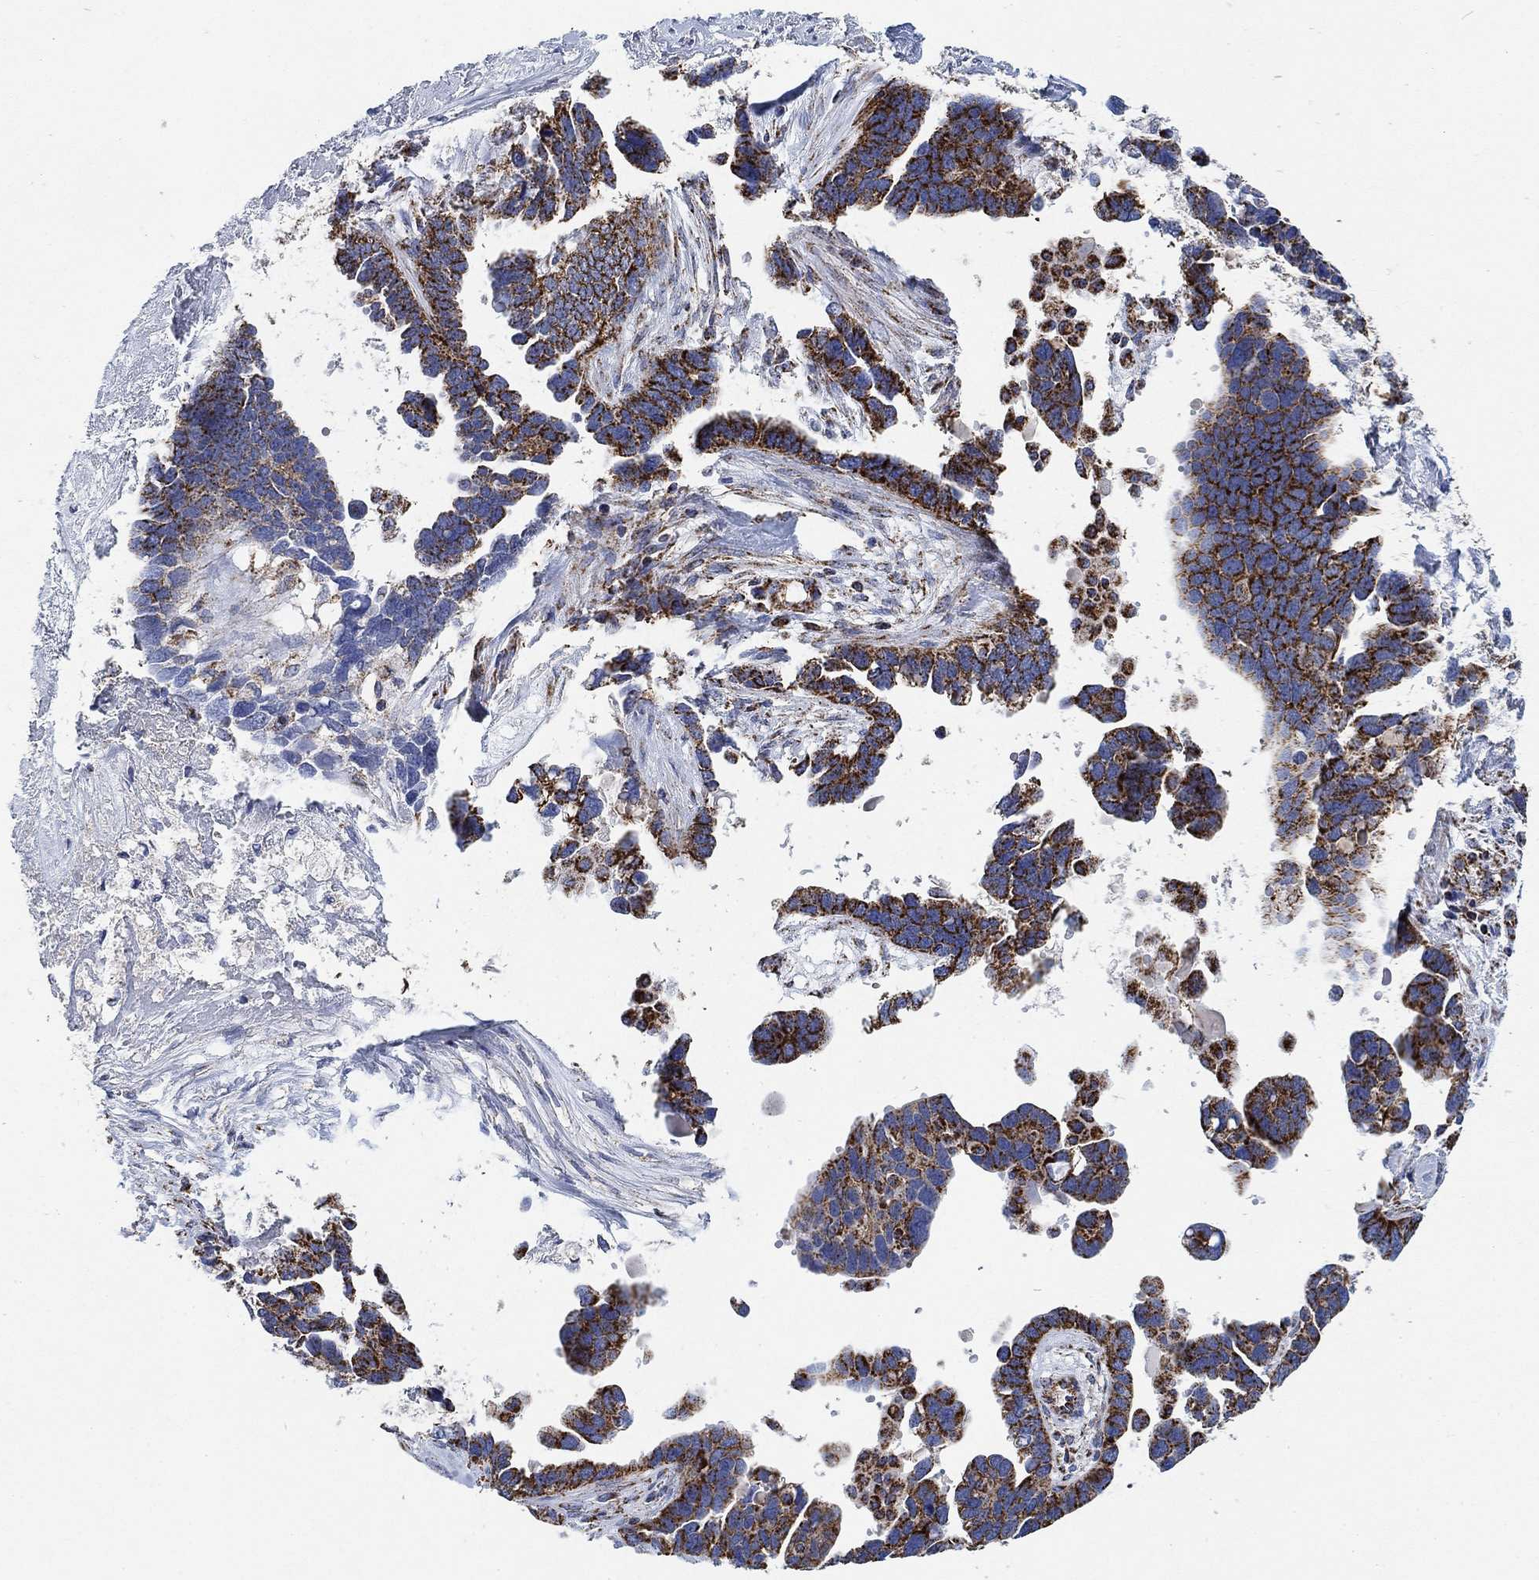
{"staining": {"intensity": "strong", "quantity": "25%-75%", "location": "cytoplasmic/membranous"}, "tissue": "ovarian cancer", "cell_type": "Tumor cells", "image_type": "cancer", "snomed": [{"axis": "morphology", "description": "Cystadenocarcinoma, serous, NOS"}, {"axis": "topography", "description": "Ovary"}], "caption": "DAB (3,3'-diaminobenzidine) immunohistochemical staining of human serous cystadenocarcinoma (ovarian) displays strong cytoplasmic/membranous protein positivity in approximately 25%-75% of tumor cells.", "gene": "NDUFS3", "patient": {"sex": "female", "age": 54}}